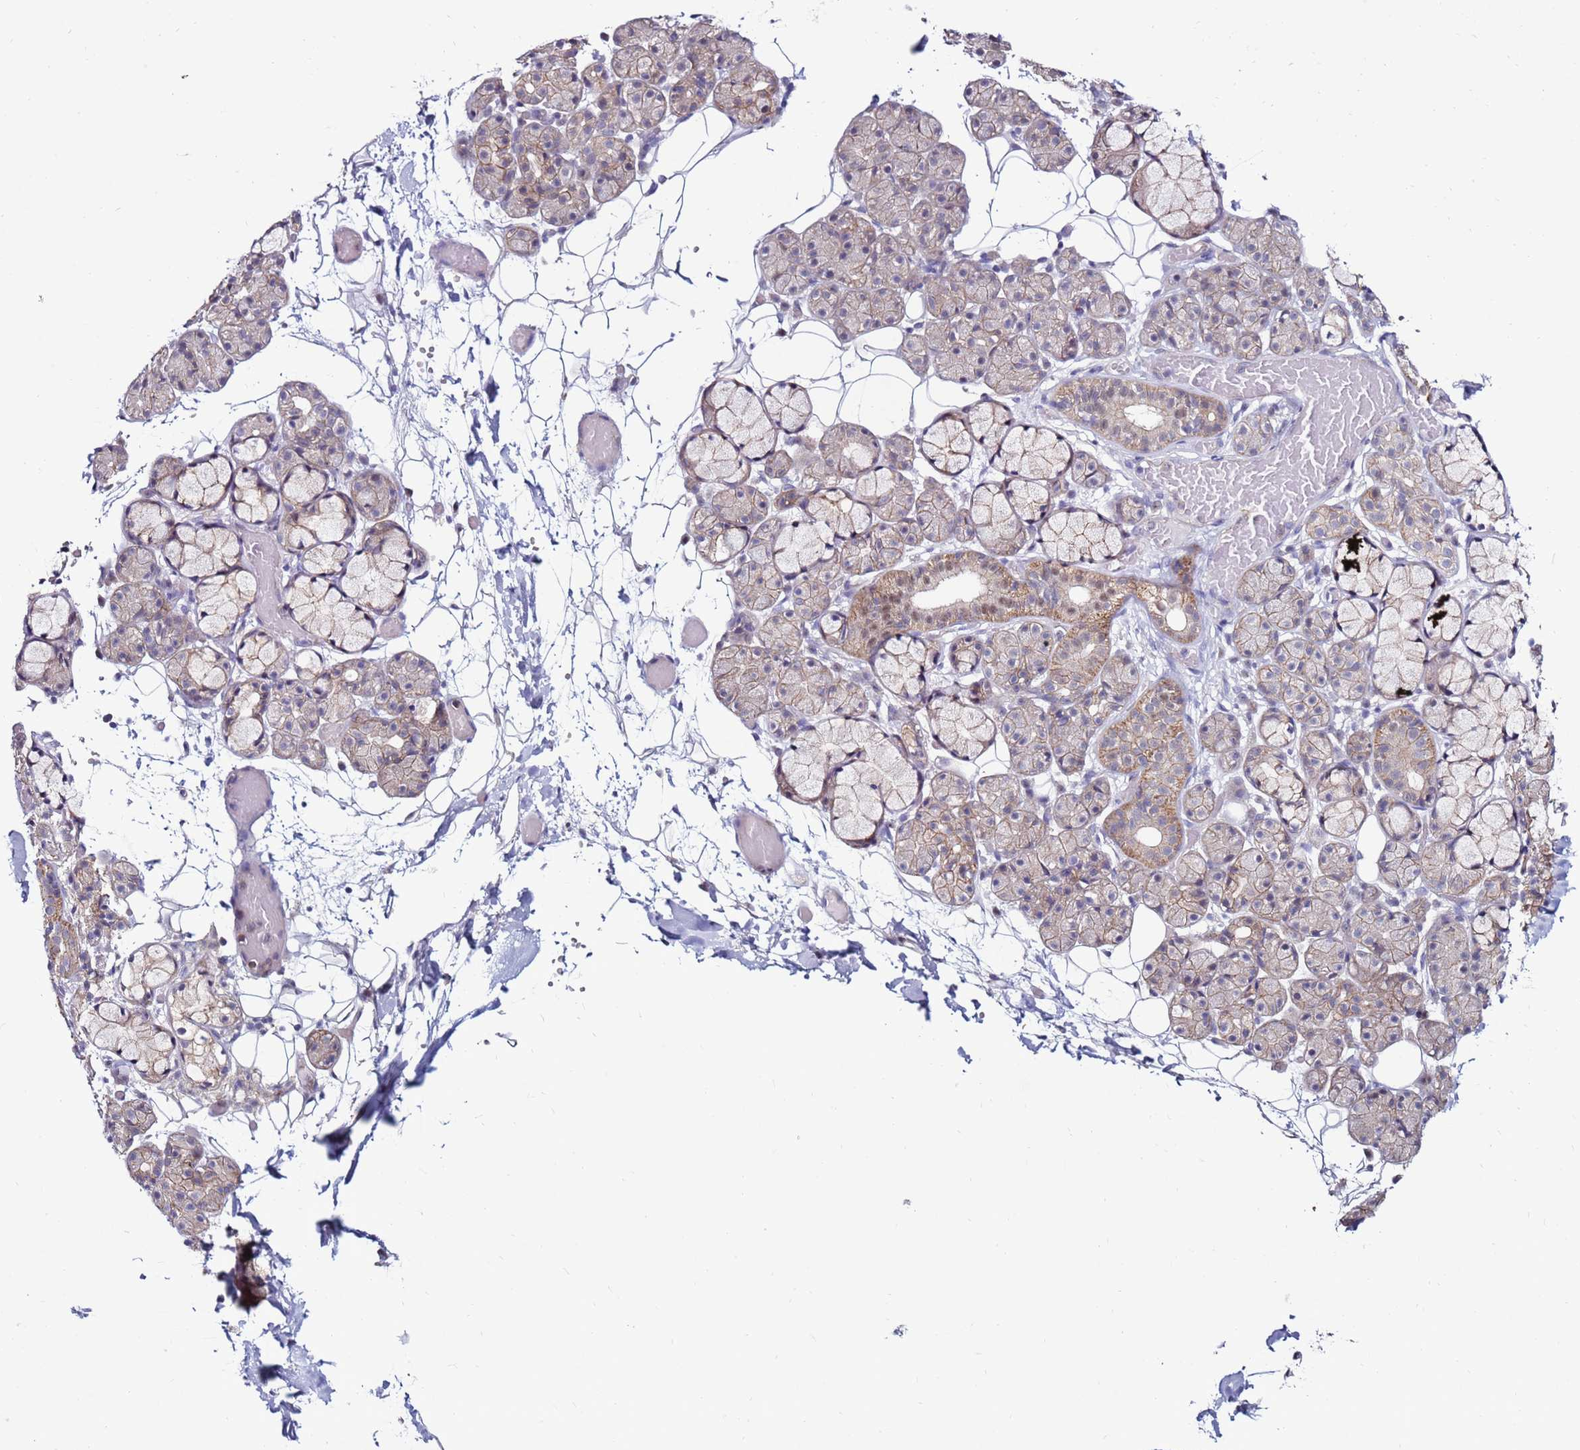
{"staining": {"intensity": "weak", "quantity": ">75%", "location": "cytoplasmic/membranous,nuclear"}, "tissue": "salivary gland", "cell_type": "Glandular cells", "image_type": "normal", "snomed": [{"axis": "morphology", "description": "Normal tissue, NOS"}, {"axis": "topography", "description": "Salivary gland"}], "caption": "Benign salivary gland exhibits weak cytoplasmic/membranous,nuclear expression in approximately >75% of glandular cells, visualized by immunohistochemistry.", "gene": "KPNA4", "patient": {"sex": "male", "age": 63}}